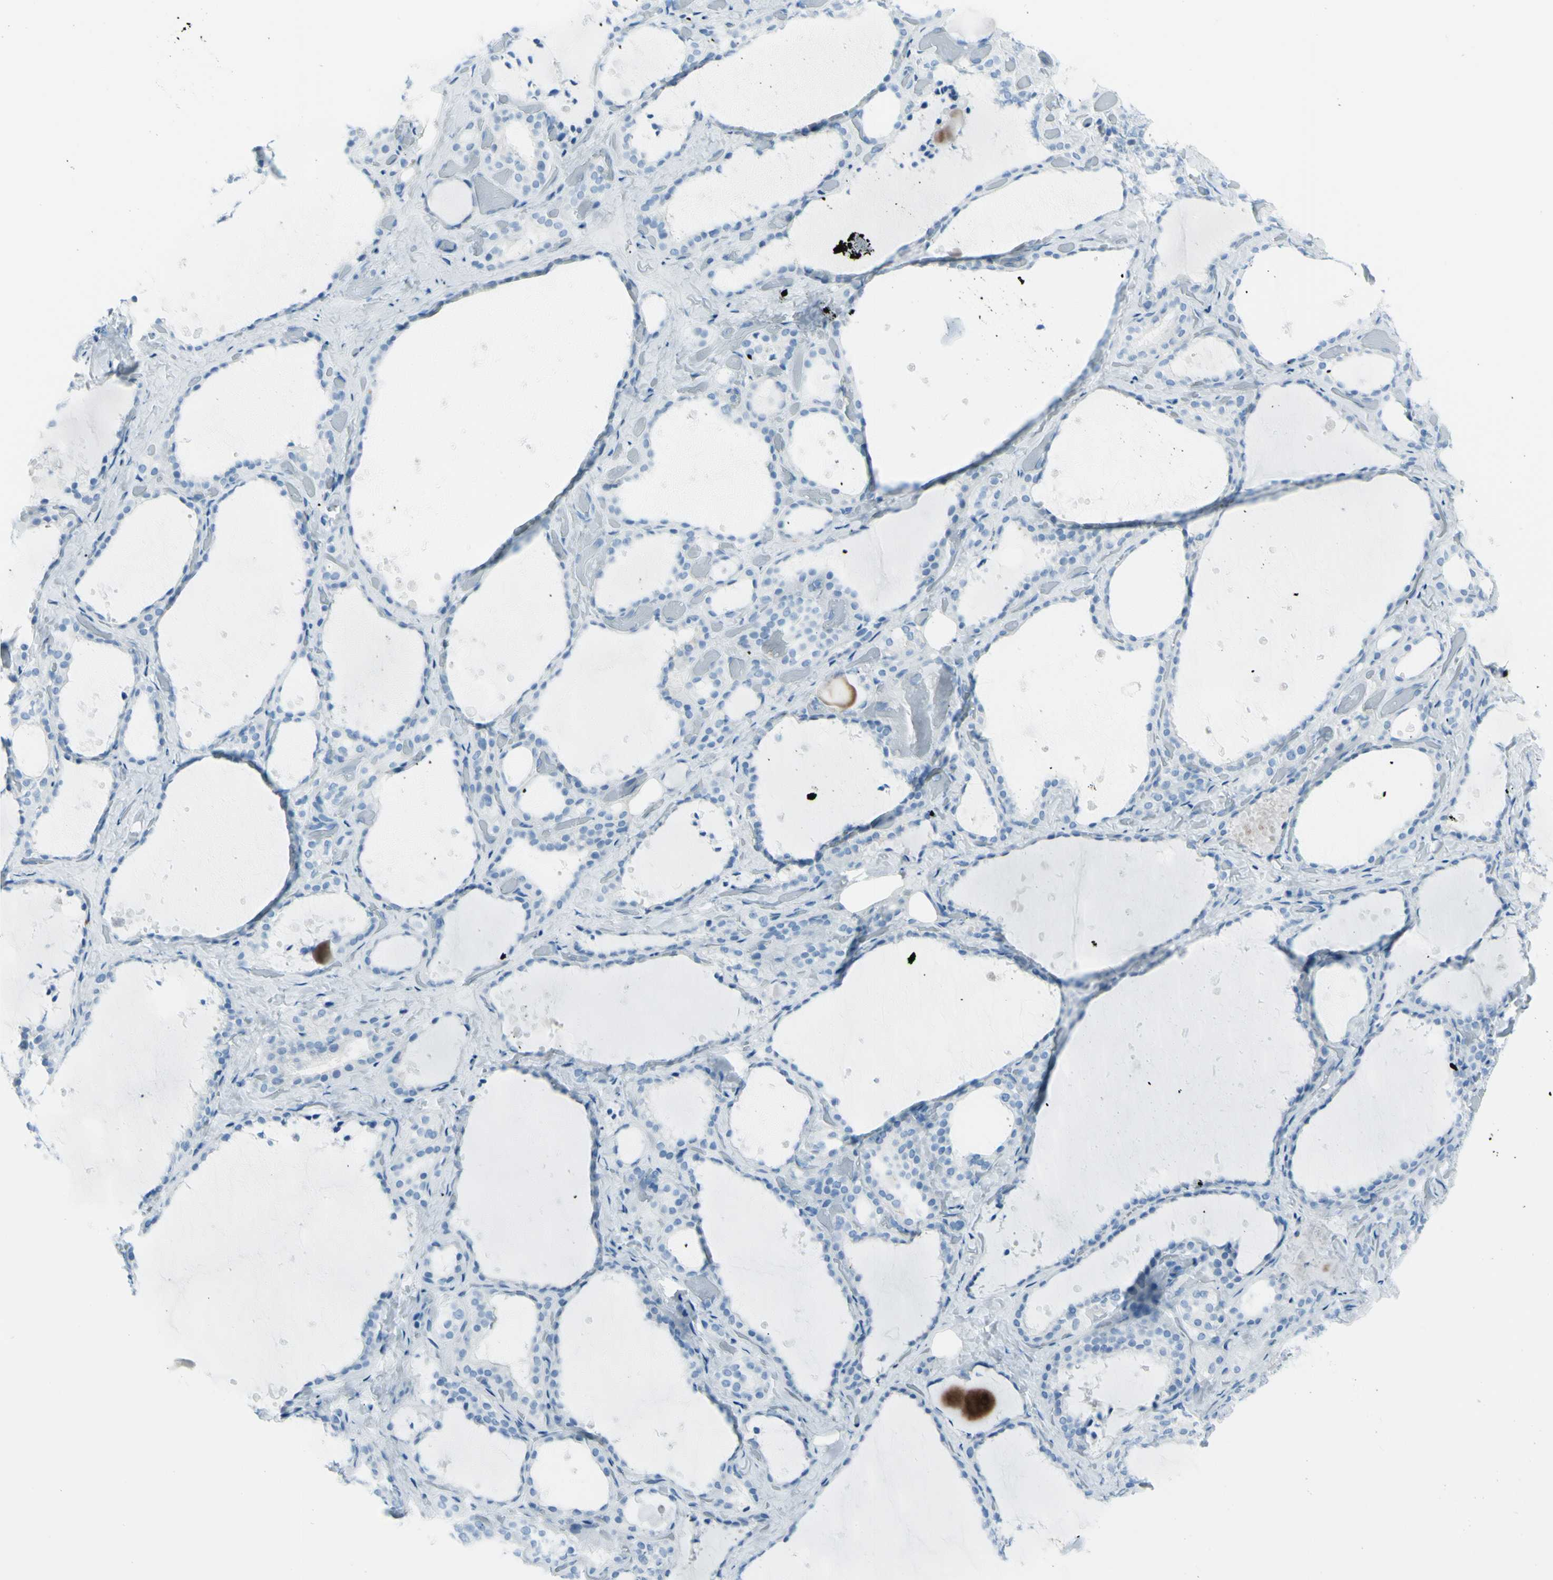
{"staining": {"intensity": "negative", "quantity": "none", "location": "none"}, "tissue": "thyroid gland", "cell_type": "Glandular cells", "image_type": "normal", "snomed": [{"axis": "morphology", "description": "Normal tissue, NOS"}, {"axis": "topography", "description": "Thyroid gland"}], "caption": "This is an immunohistochemistry histopathology image of unremarkable thyroid gland. There is no positivity in glandular cells.", "gene": "AFP", "patient": {"sex": "female", "age": 44}}